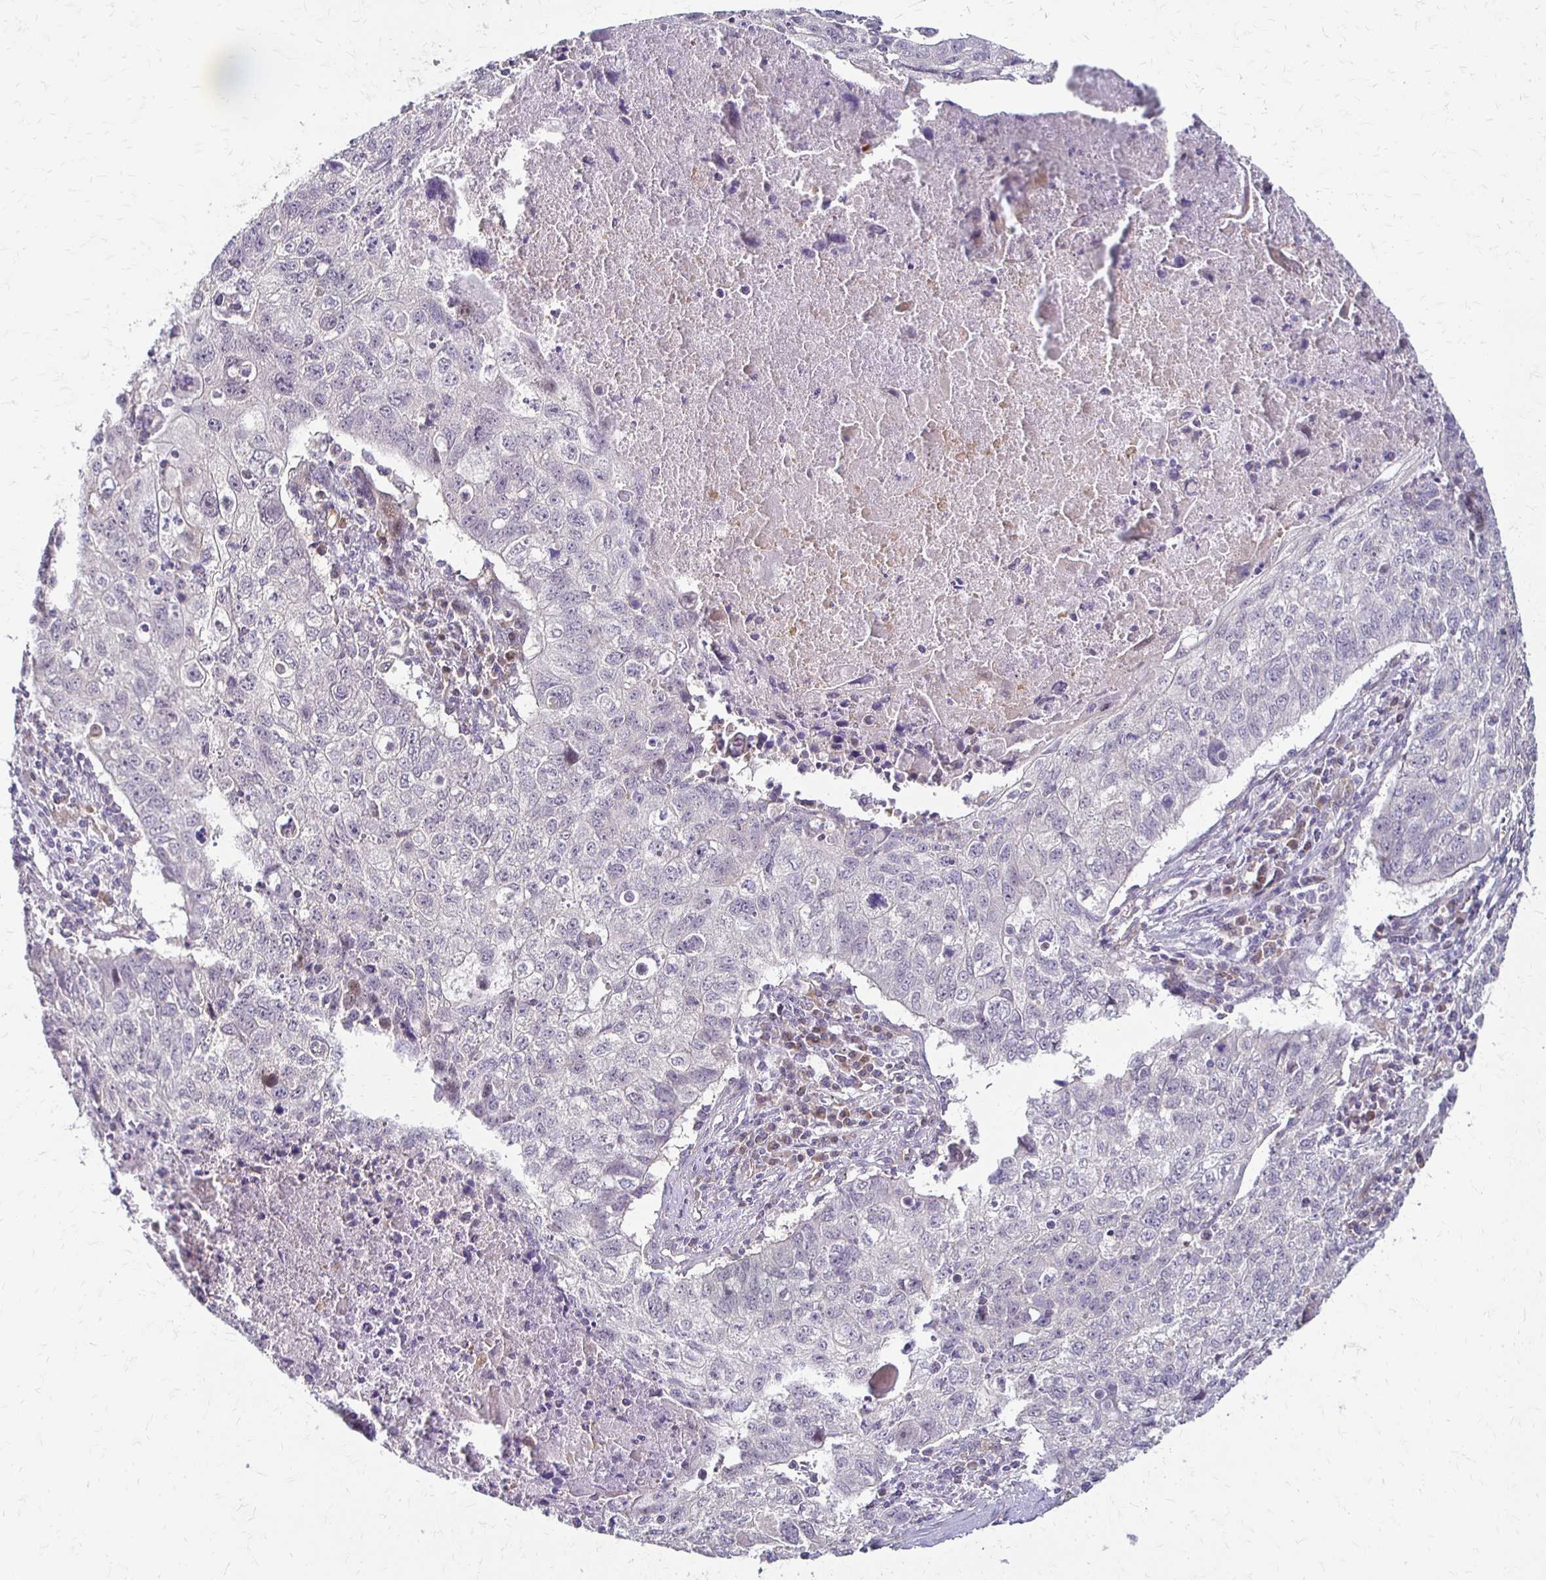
{"staining": {"intensity": "negative", "quantity": "none", "location": "none"}, "tissue": "lung cancer", "cell_type": "Tumor cells", "image_type": "cancer", "snomed": [{"axis": "morphology", "description": "Normal morphology"}, {"axis": "morphology", "description": "Aneuploidy"}, {"axis": "morphology", "description": "Squamous cell carcinoma, NOS"}, {"axis": "topography", "description": "Lymph node"}, {"axis": "topography", "description": "Lung"}], "caption": "Image shows no protein expression in tumor cells of lung cancer tissue. (Brightfield microscopy of DAB IHC at high magnification).", "gene": "CFL2", "patient": {"sex": "female", "age": 76}}